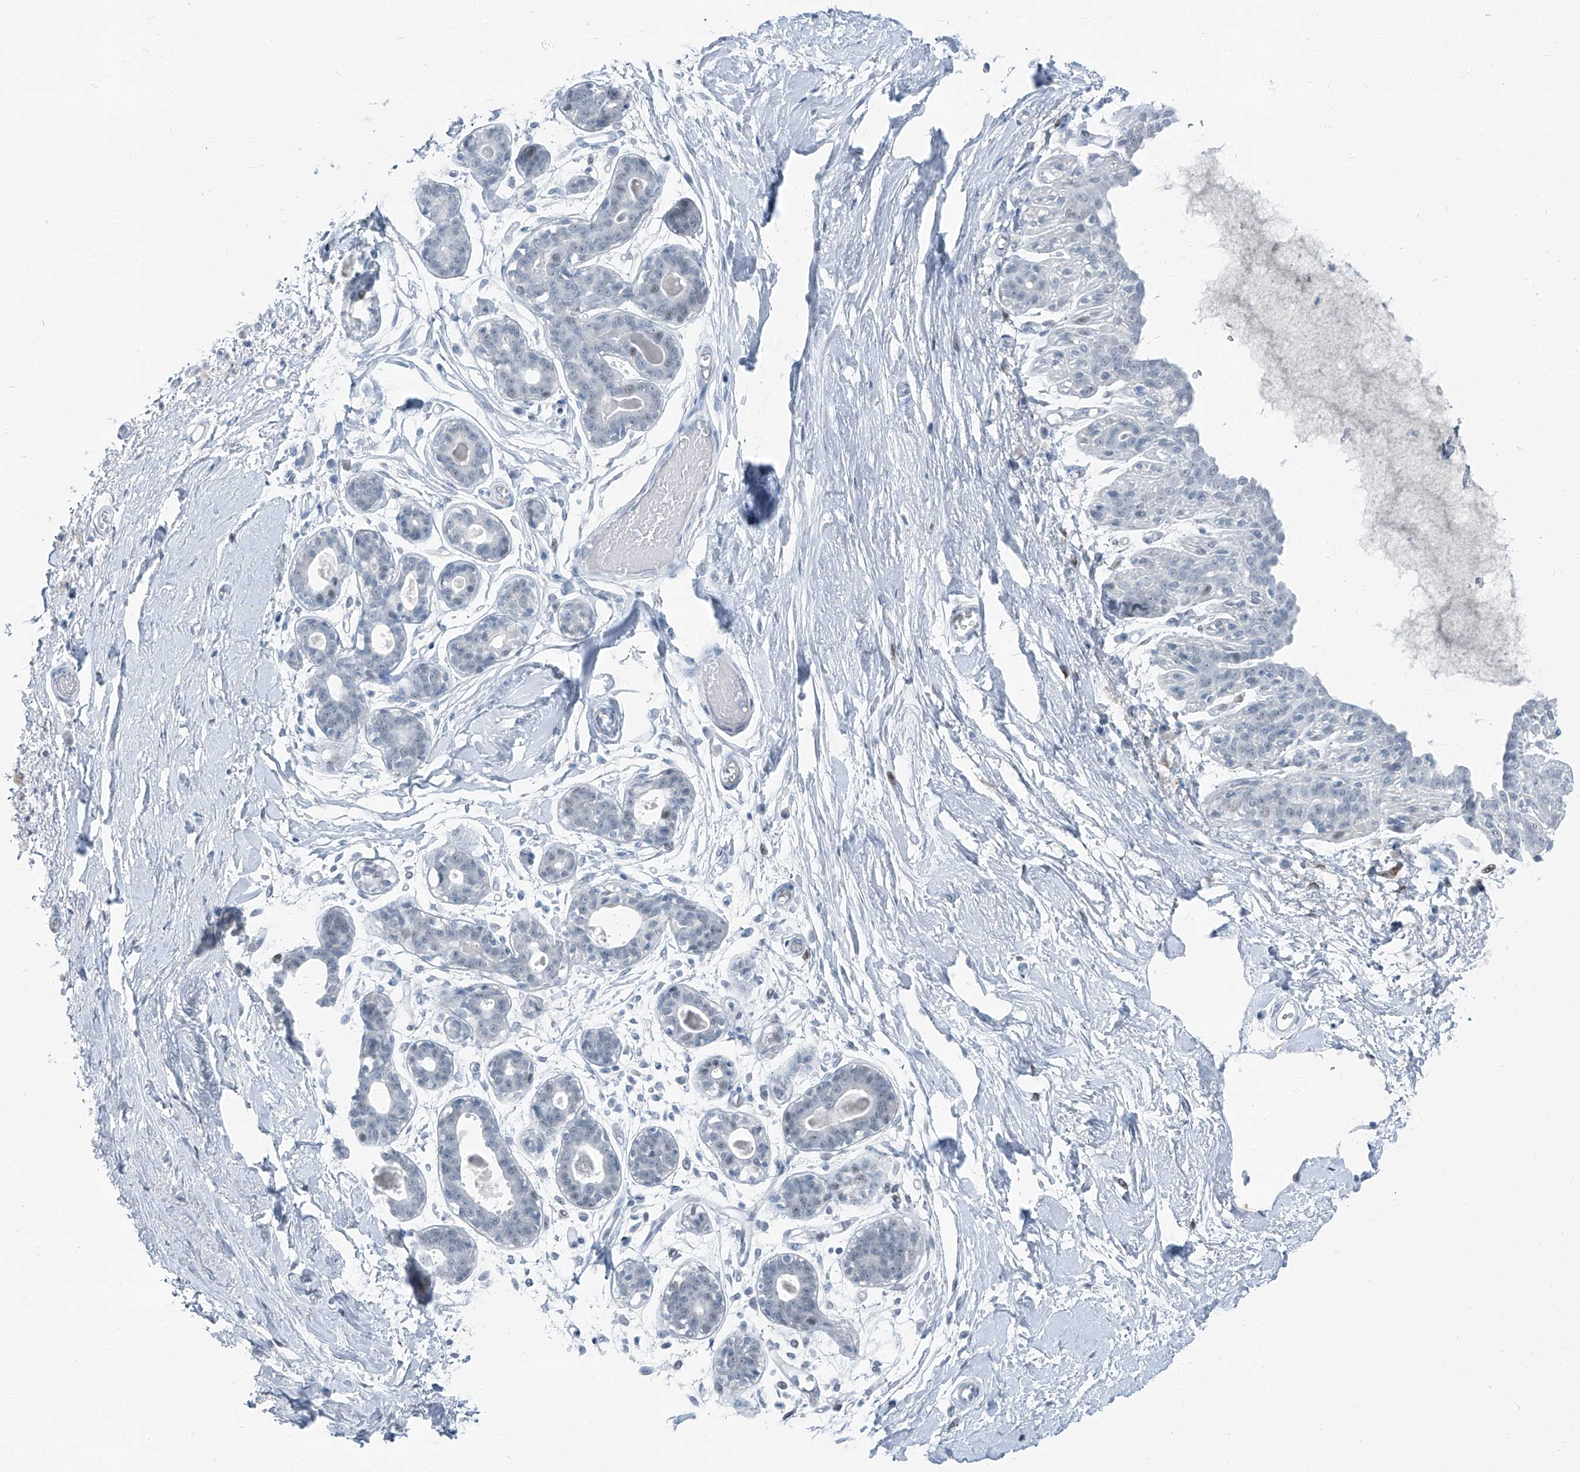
{"staining": {"intensity": "negative", "quantity": "none", "location": "none"}, "tissue": "breast", "cell_type": "Adipocytes", "image_type": "normal", "snomed": [{"axis": "morphology", "description": "Normal tissue, NOS"}, {"axis": "topography", "description": "Breast"}], "caption": "IHC photomicrograph of benign breast stained for a protein (brown), which reveals no staining in adipocytes.", "gene": "RGN", "patient": {"sex": "female", "age": 45}}